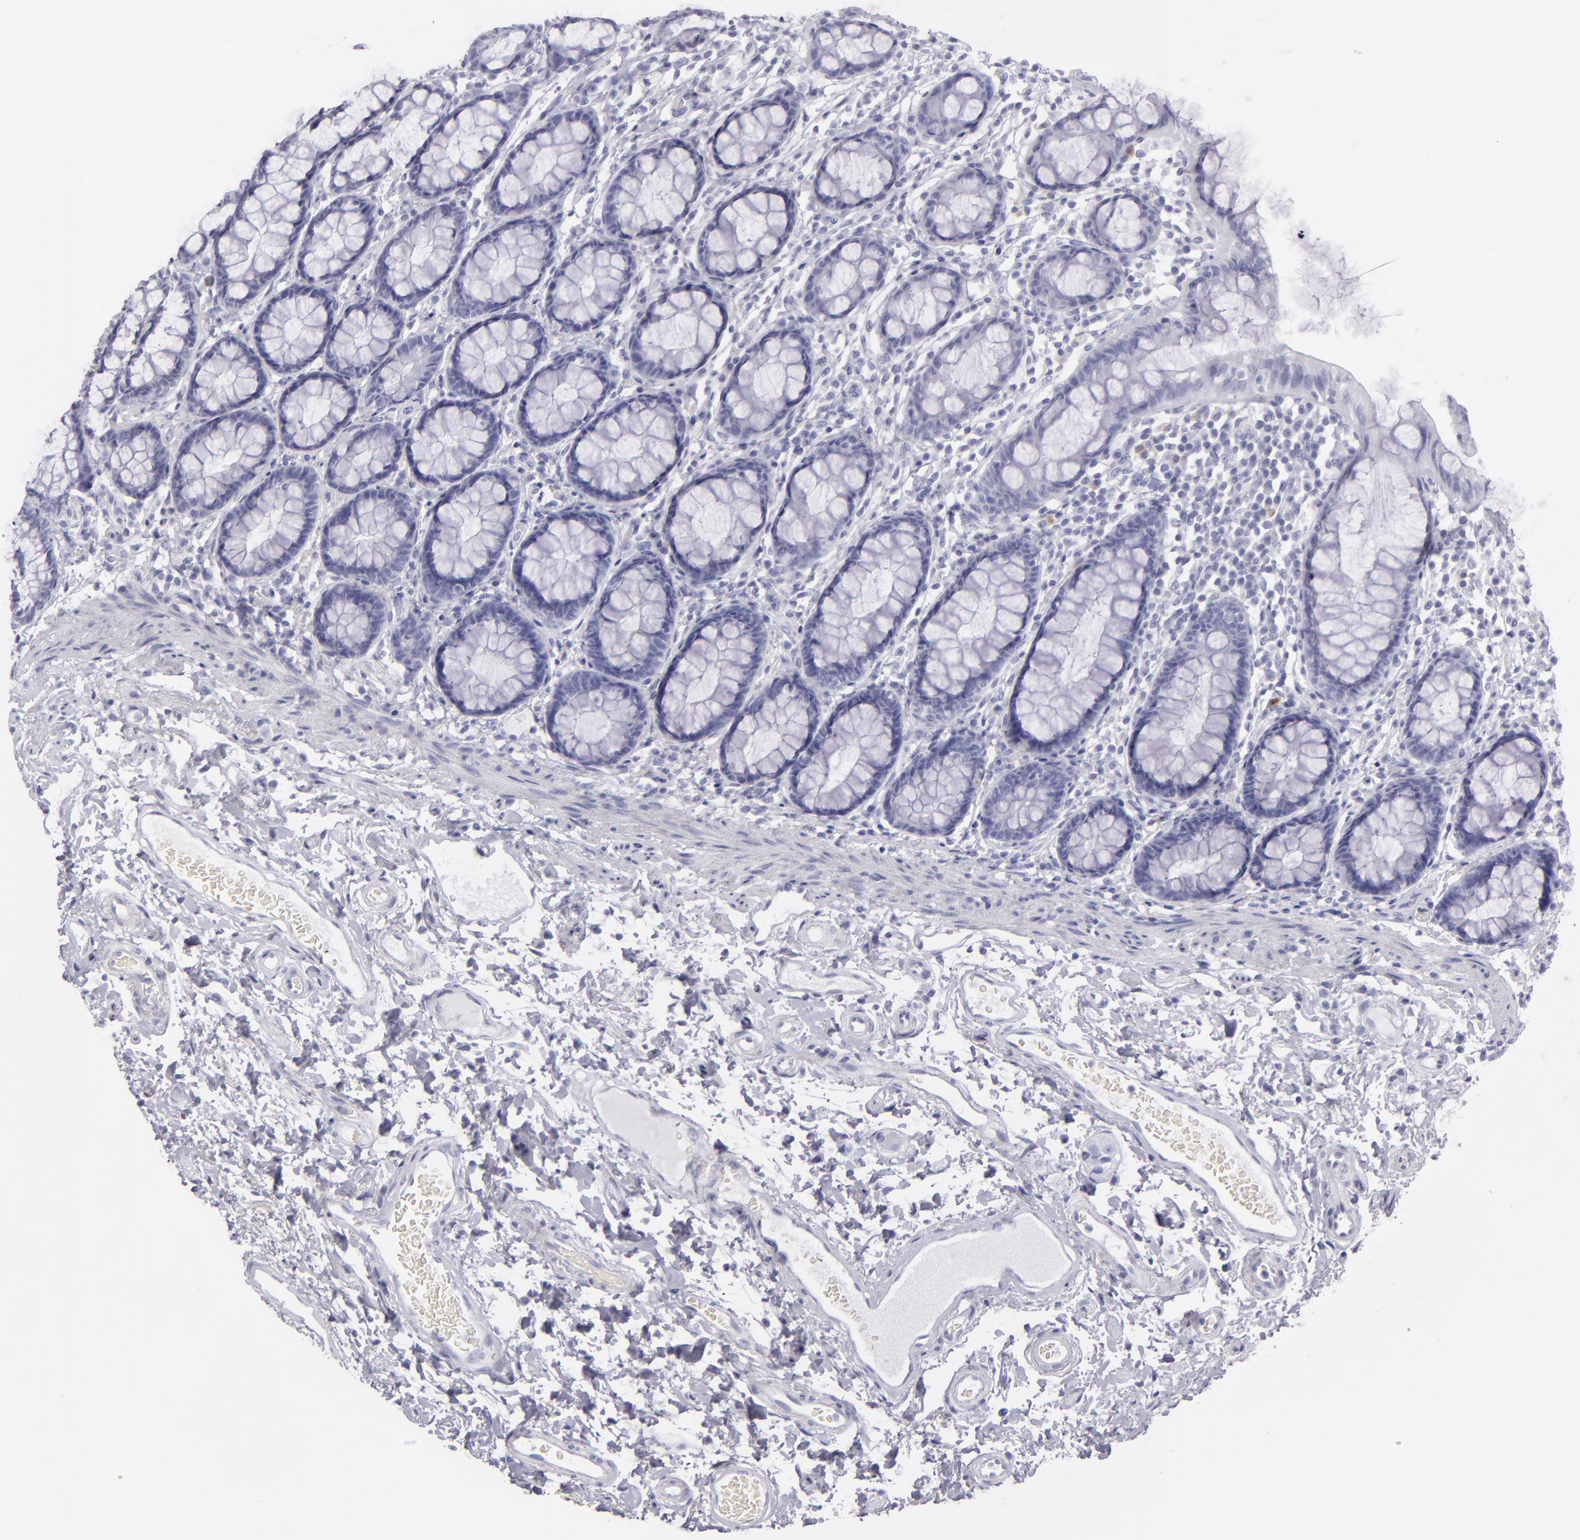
{"staining": {"intensity": "negative", "quantity": "none", "location": "none"}, "tissue": "rectum", "cell_type": "Glandular cells", "image_type": "normal", "snomed": [{"axis": "morphology", "description": "Normal tissue, NOS"}, {"axis": "topography", "description": "Rectum"}], "caption": "An image of rectum stained for a protein reveals no brown staining in glandular cells.", "gene": "FLG", "patient": {"sex": "male", "age": 92}}